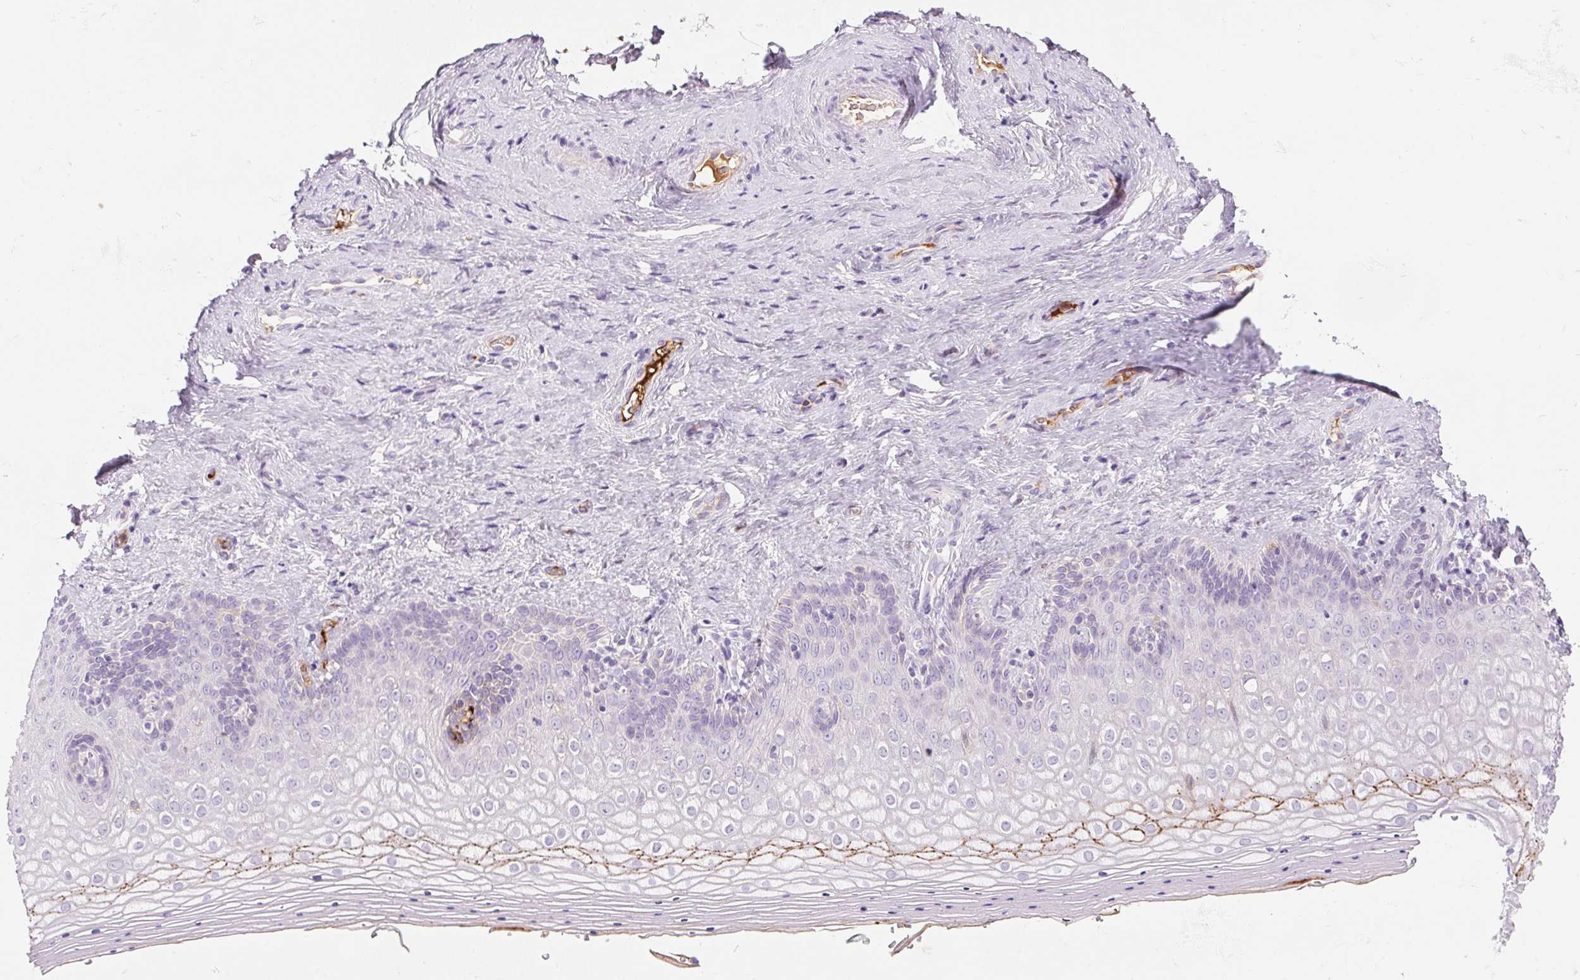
{"staining": {"intensity": "strong", "quantity": "<25%", "location": "cytoplasmic/membranous"}, "tissue": "vagina", "cell_type": "Squamous epithelial cells", "image_type": "normal", "snomed": [{"axis": "morphology", "description": "Normal tissue, NOS"}, {"axis": "topography", "description": "Vagina"}], "caption": "Immunohistochemical staining of normal human vagina demonstrates <25% levels of strong cytoplasmic/membranous protein expression in about <25% of squamous epithelial cells.", "gene": "ORM1", "patient": {"sex": "female", "age": 42}}